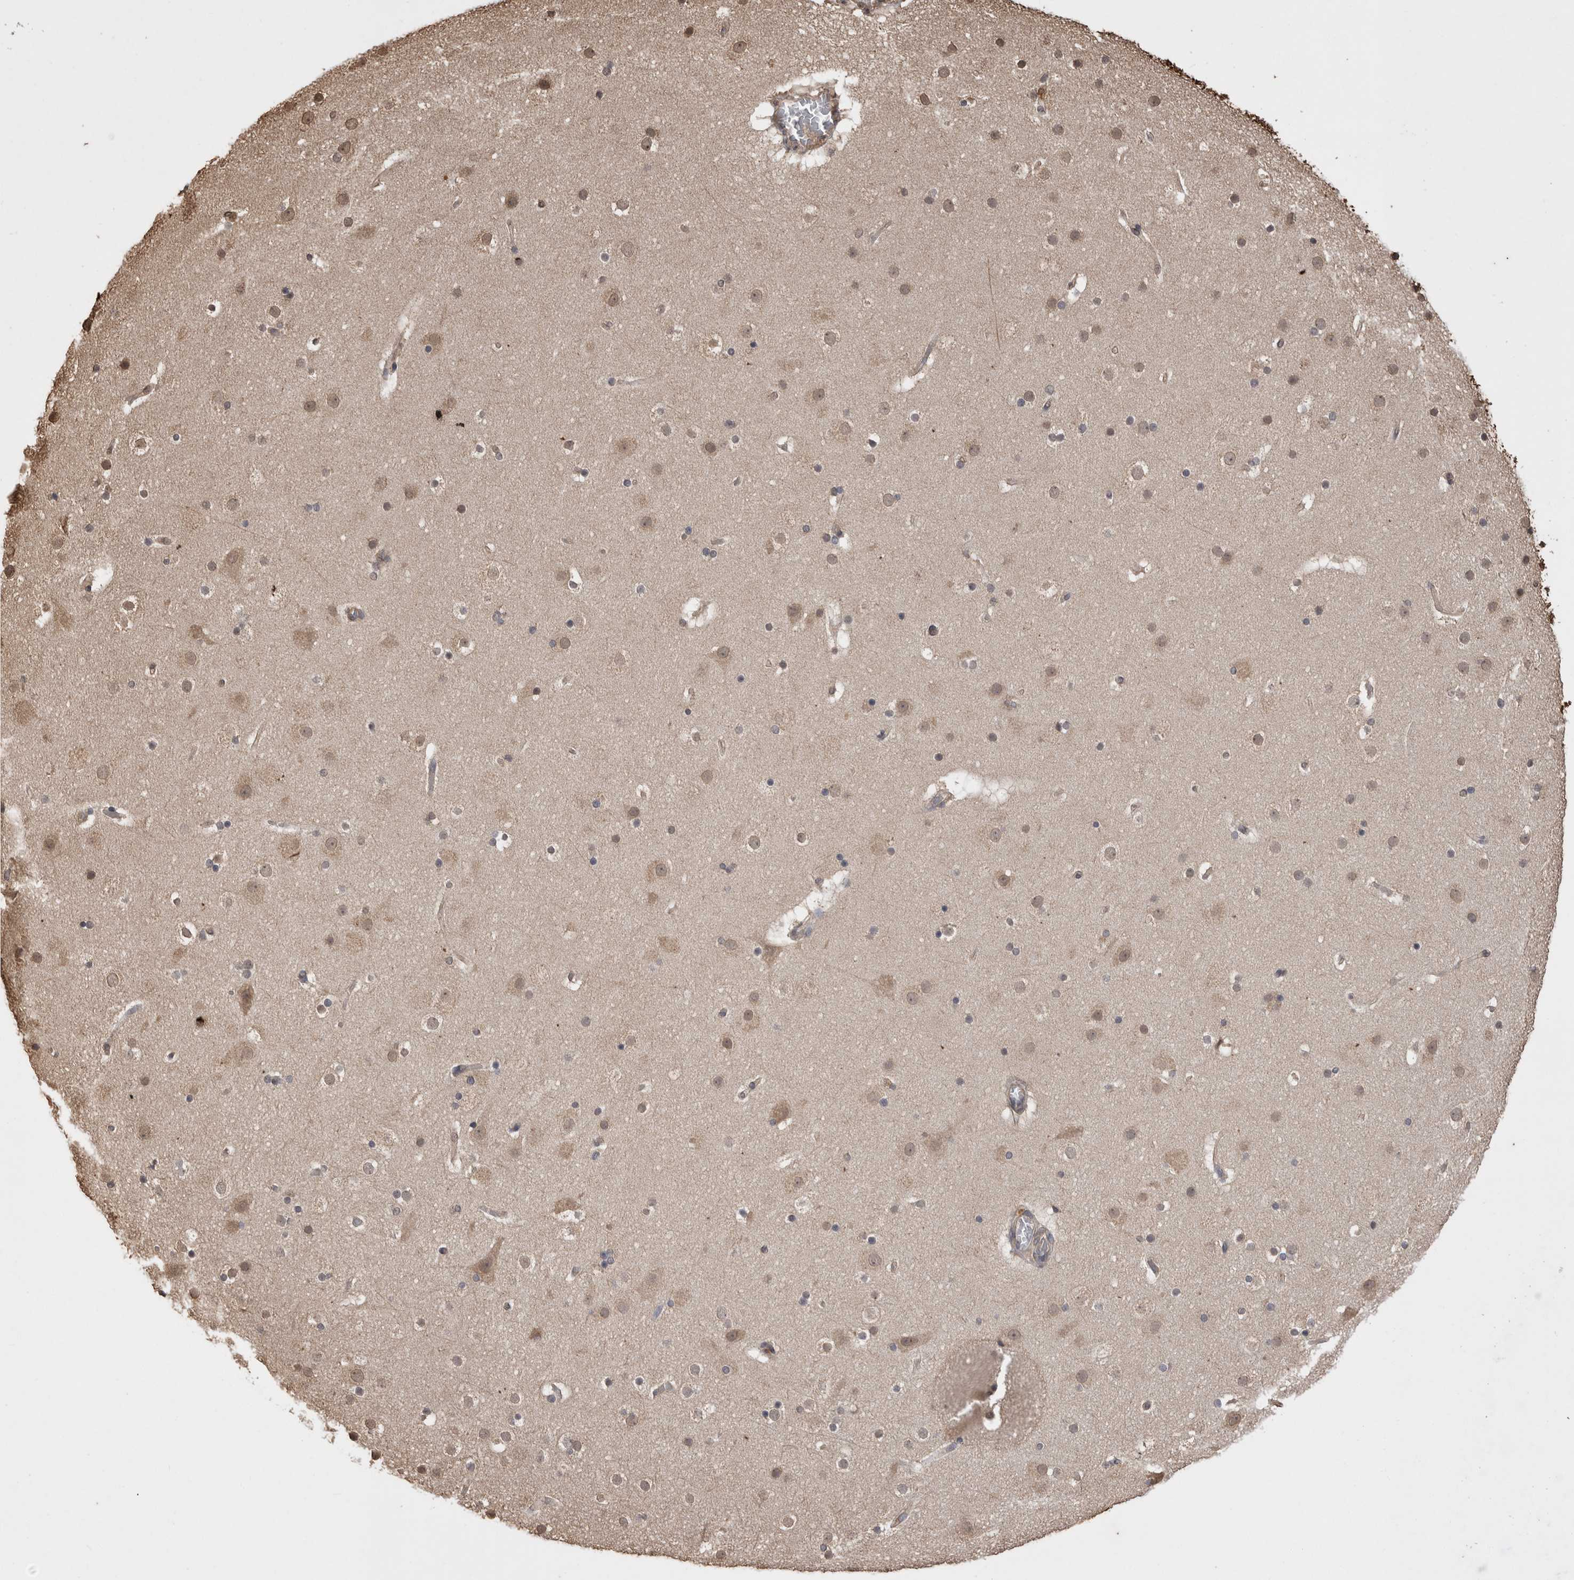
{"staining": {"intensity": "negative", "quantity": "none", "location": "none"}, "tissue": "cerebral cortex", "cell_type": "Endothelial cells", "image_type": "normal", "snomed": [{"axis": "morphology", "description": "Normal tissue, NOS"}, {"axis": "topography", "description": "Cerebral cortex"}], "caption": "Immunohistochemistry (IHC) histopathology image of unremarkable human cerebral cortex stained for a protein (brown), which shows no staining in endothelial cells. The staining is performed using DAB (3,3'-diaminobenzidine) brown chromogen with nuclei counter-stained in using hematoxylin.", "gene": "SOCS5", "patient": {"sex": "male", "age": 57}}